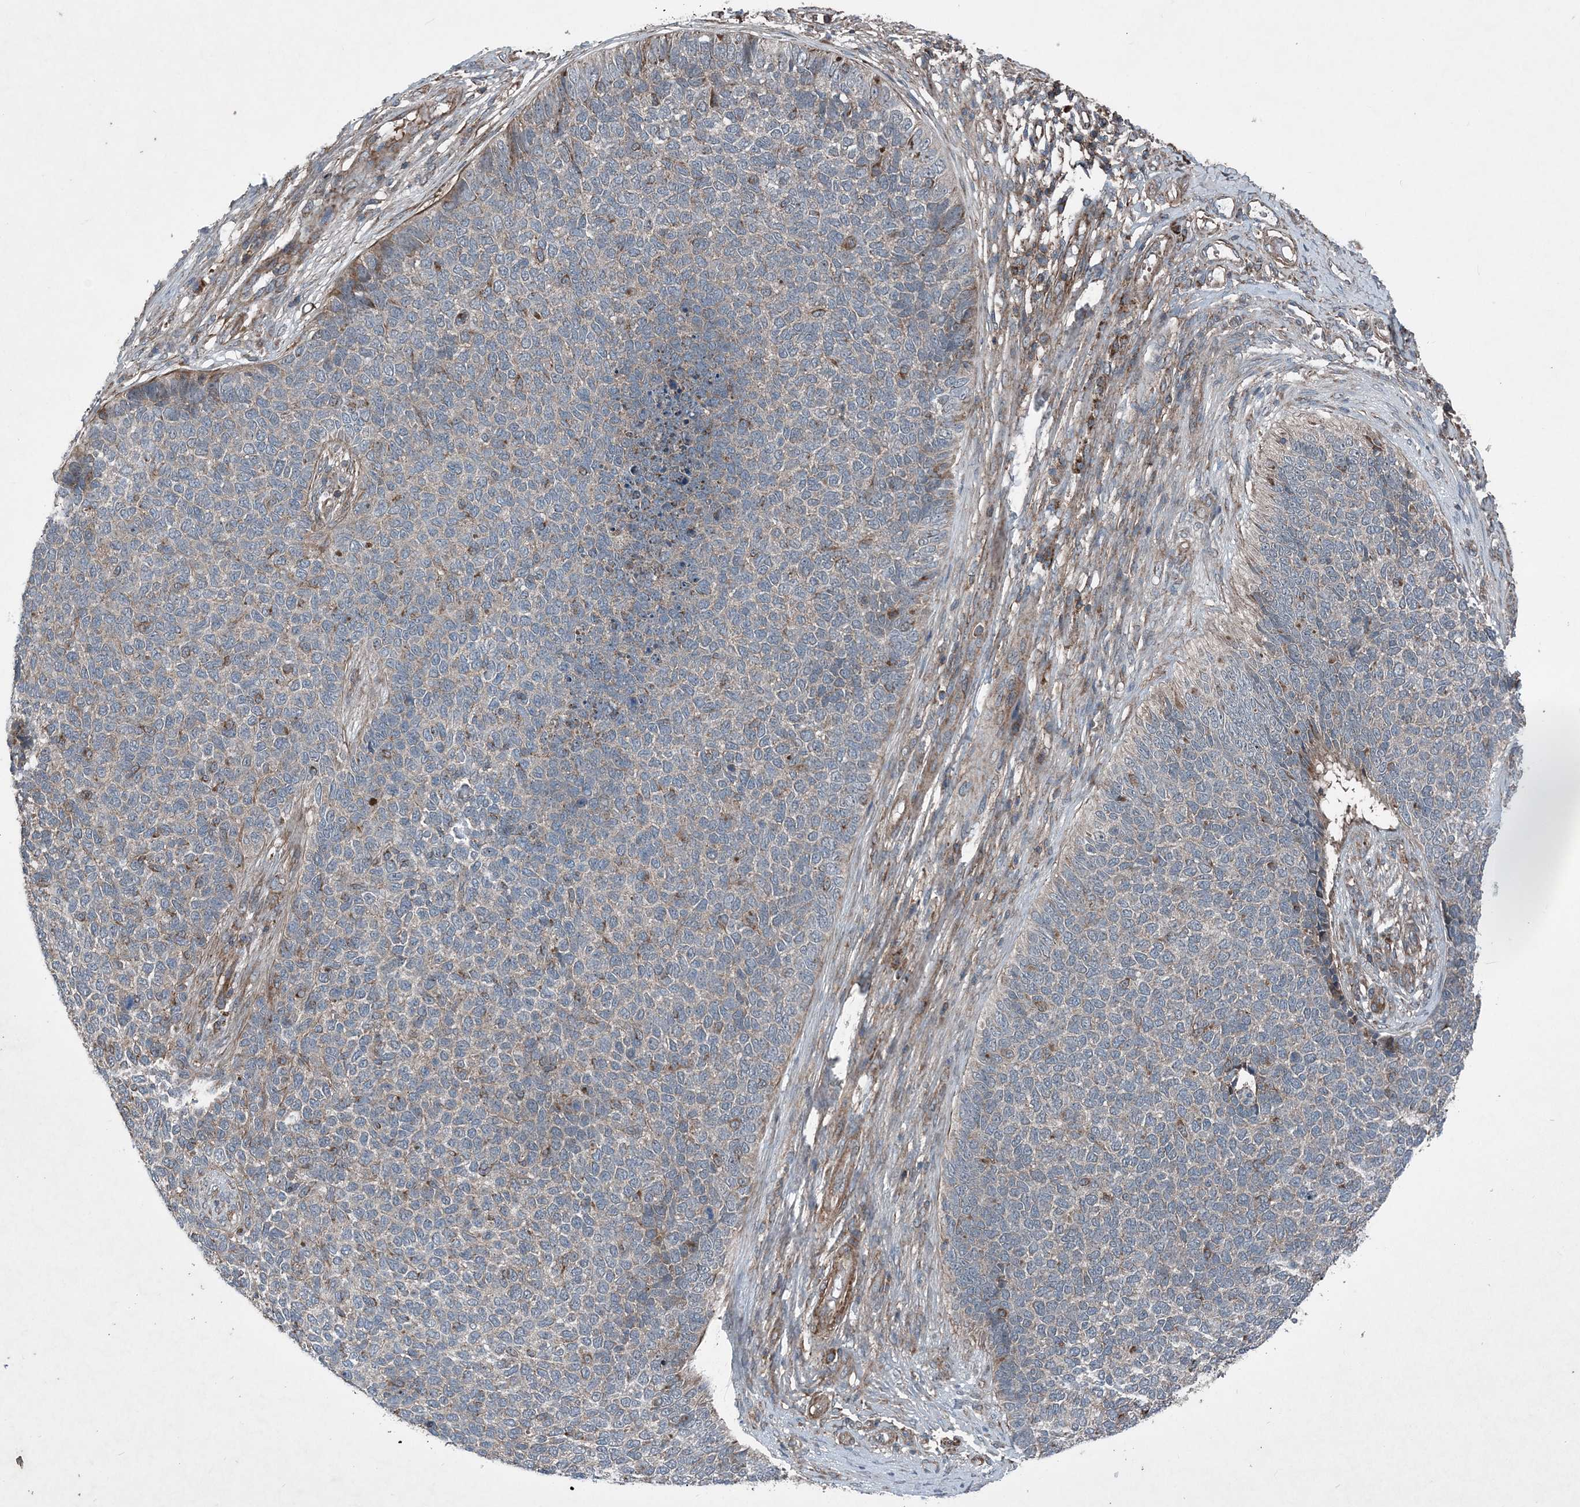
{"staining": {"intensity": "negative", "quantity": "none", "location": "none"}, "tissue": "skin cancer", "cell_type": "Tumor cells", "image_type": "cancer", "snomed": [{"axis": "morphology", "description": "Basal cell carcinoma"}, {"axis": "topography", "description": "Skin"}], "caption": "A micrograph of skin cancer (basal cell carcinoma) stained for a protein displays no brown staining in tumor cells. (Brightfield microscopy of DAB (3,3'-diaminobenzidine) immunohistochemistry (IHC) at high magnification).", "gene": "NDUFA2", "patient": {"sex": "female", "age": 84}}